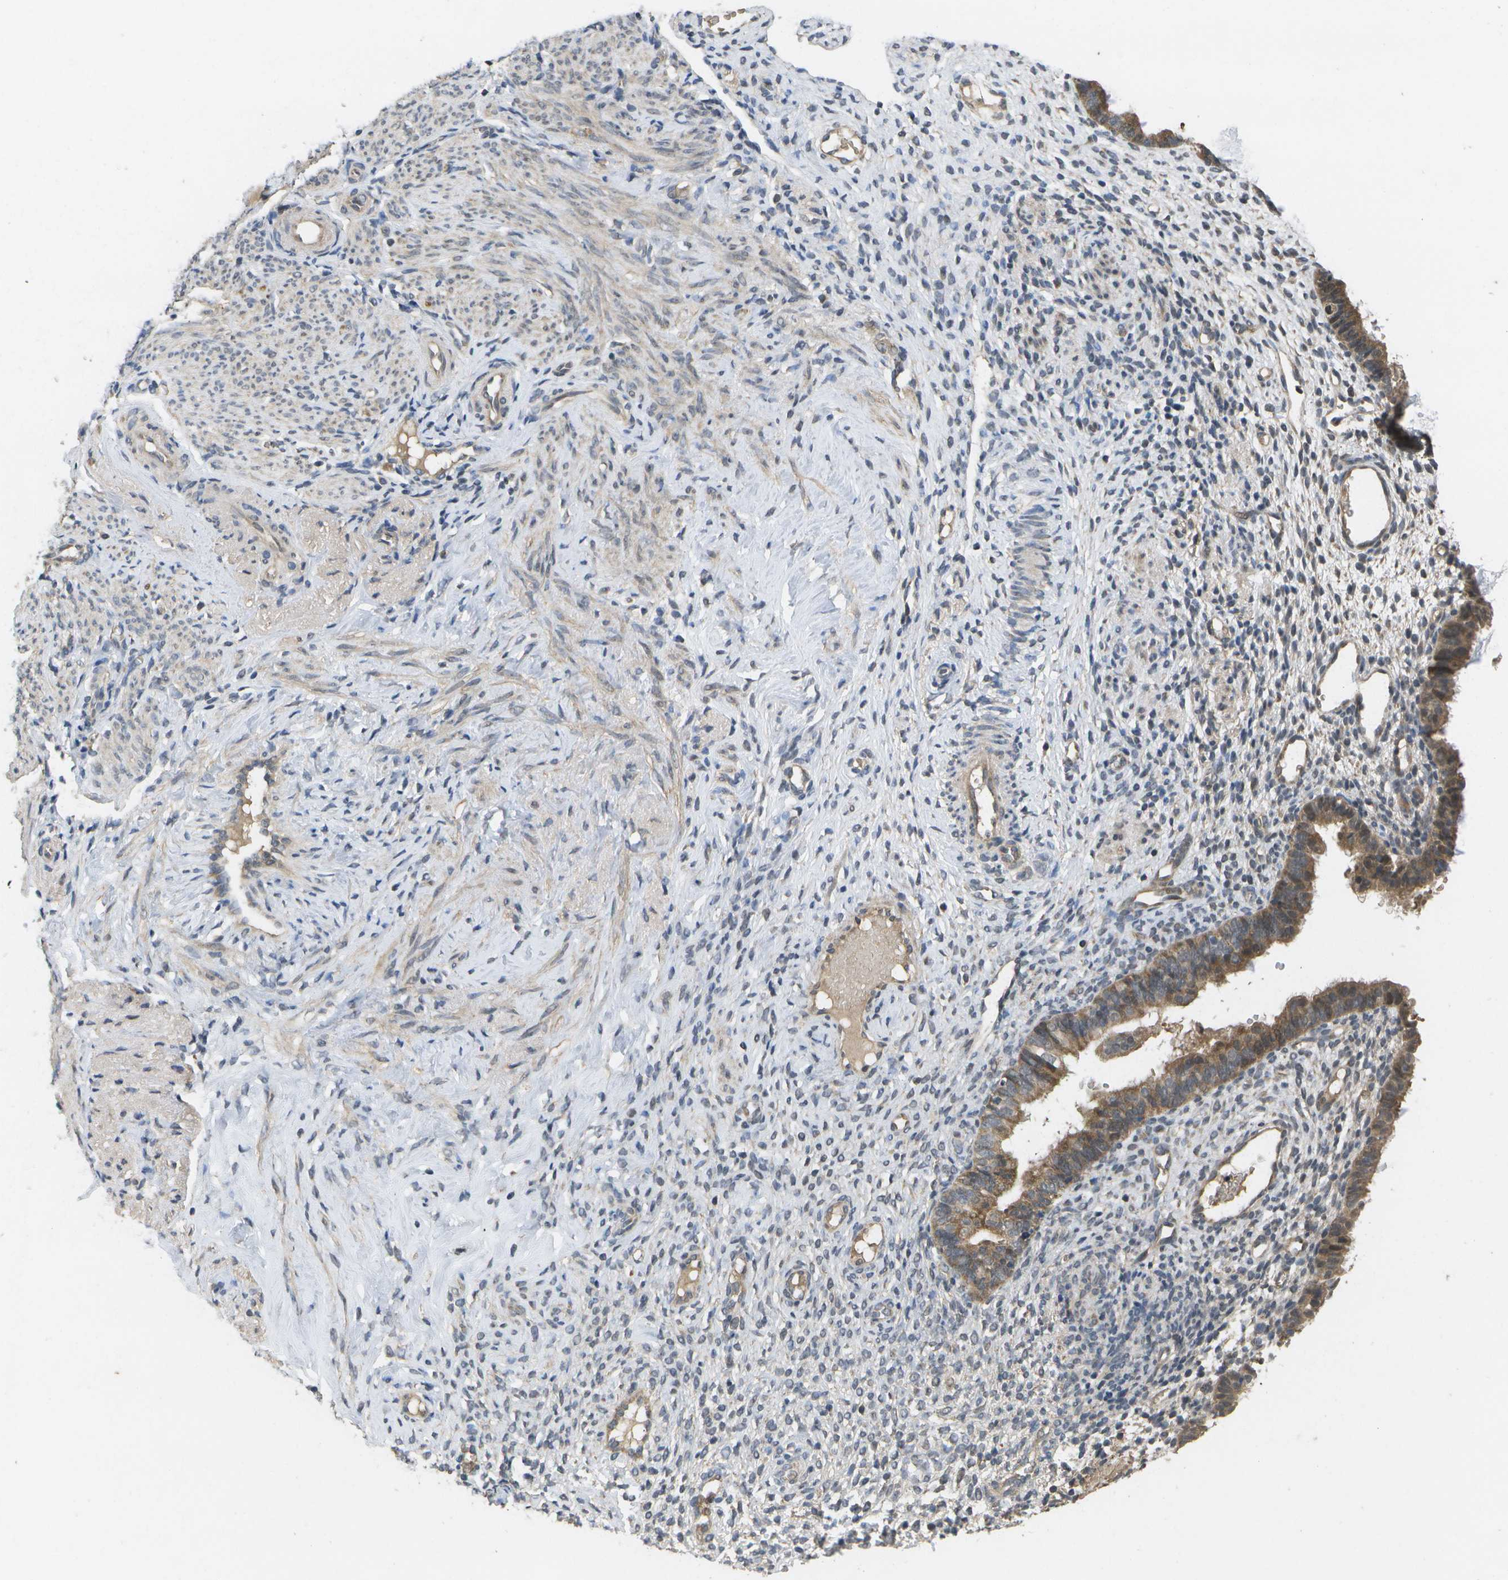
{"staining": {"intensity": "negative", "quantity": "none", "location": "none"}, "tissue": "endometrium", "cell_type": "Cells in endometrial stroma", "image_type": "normal", "snomed": [{"axis": "morphology", "description": "Normal tissue, NOS"}, {"axis": "topography", "description": "Endometrium"}], "caption": "DAB immunohistochemical staining of unremarkable endometrium reveals no significant expression in cells in endometrial stroma. (DAB immunohistochemistry (IHC) visualized using brightfield microscopy, high magnification).", "gene": "ALAS1", "patient": {"sex": "female", "age": 61}}